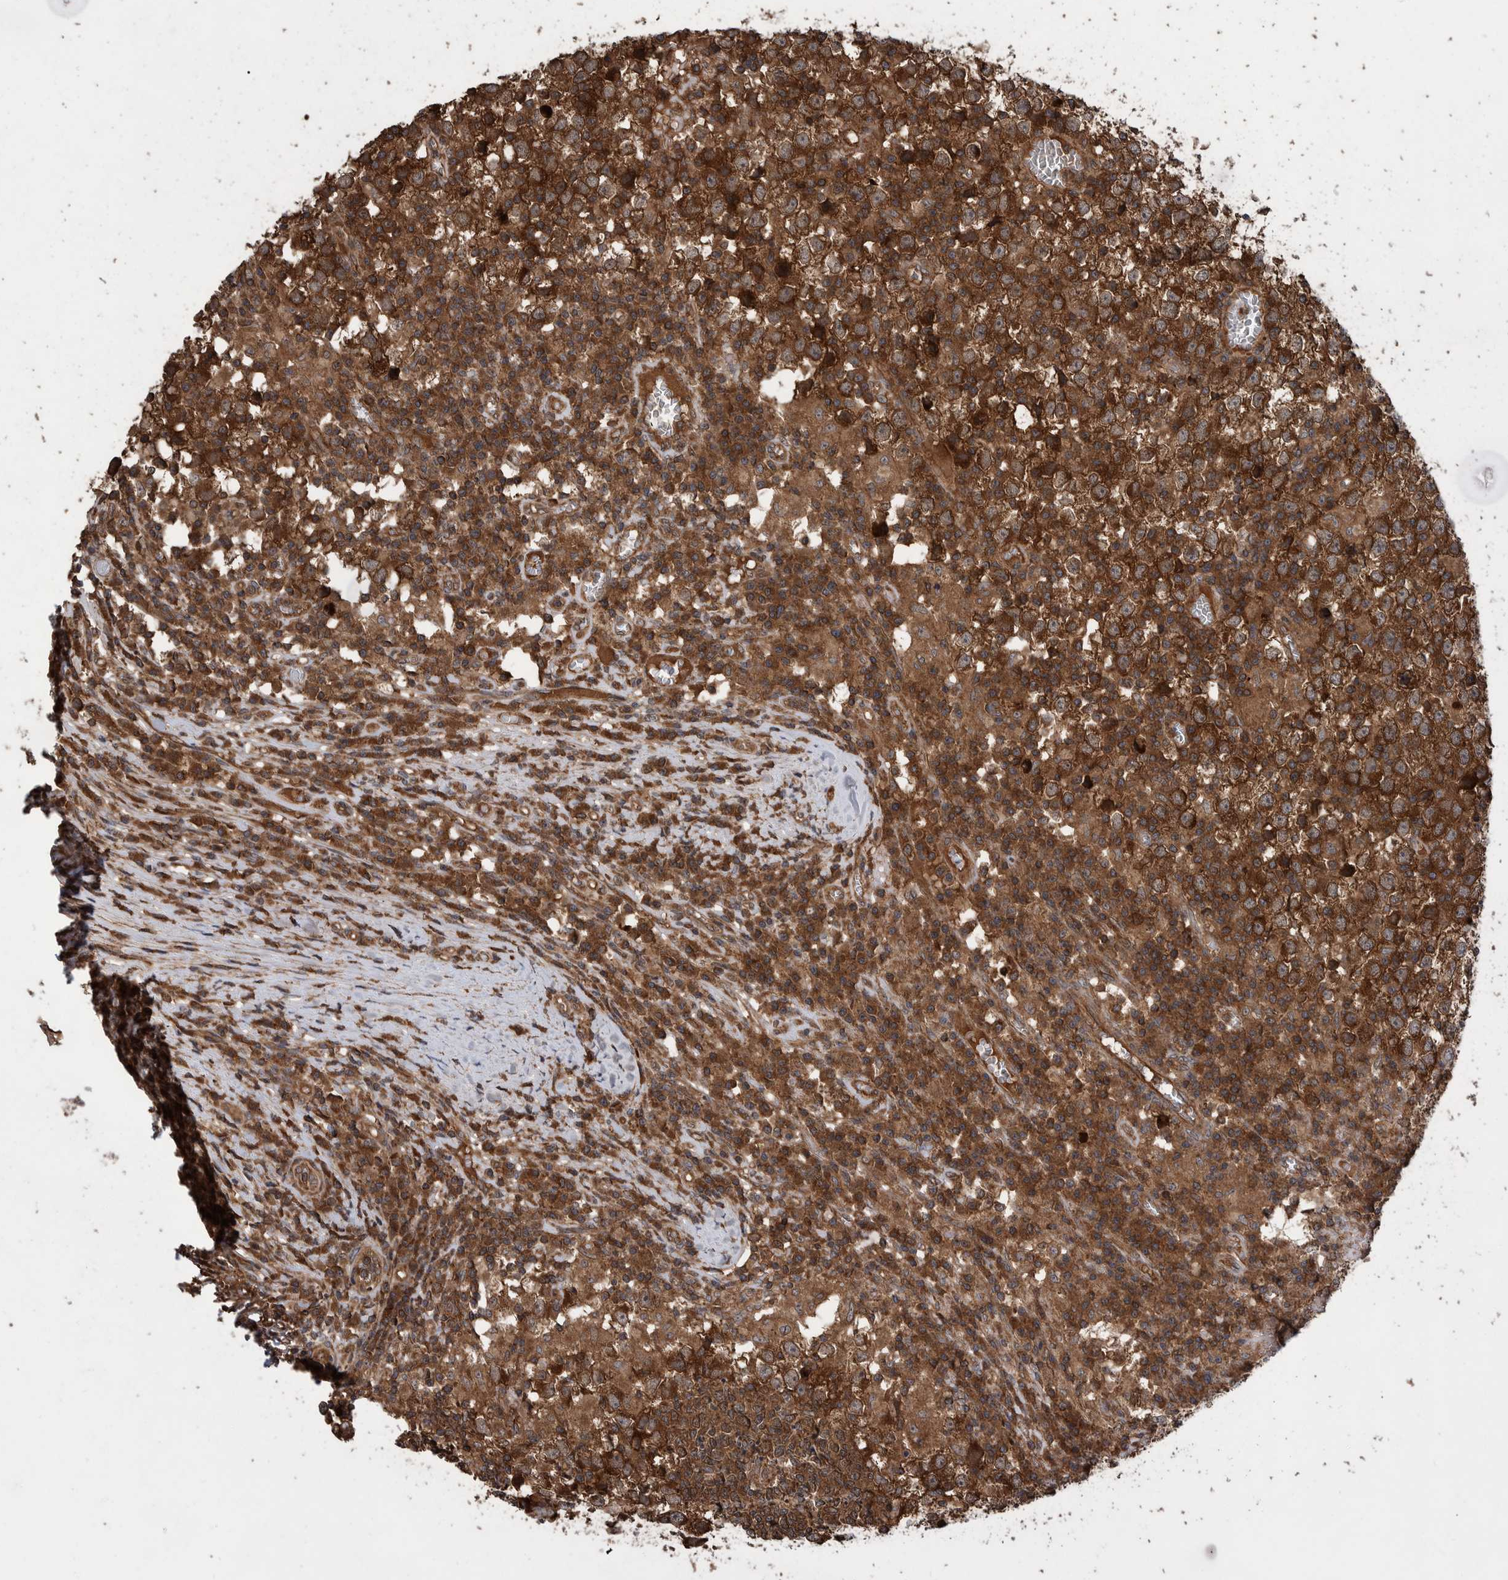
{"staining": {"intensity": "strong", "quantity": ">75%", "location": "cytoplasmic/membranous"}, "tissue": "testis cancer", "cell_type": "Tumor cells", "image_type": "cancer", "snomed": [{"axis": "morphology", "description": "Seminoma, NOS"}, {"axis": "topography", "description": "Testis"}], "caption": "Protein analysis of testis cancer (seminoma) tissue displays strong cytoplasmic/membranous staining in approximately >75% of tumor cells.", "gene": "VBP1", "patient": {"sex": "male", "age": 65}}